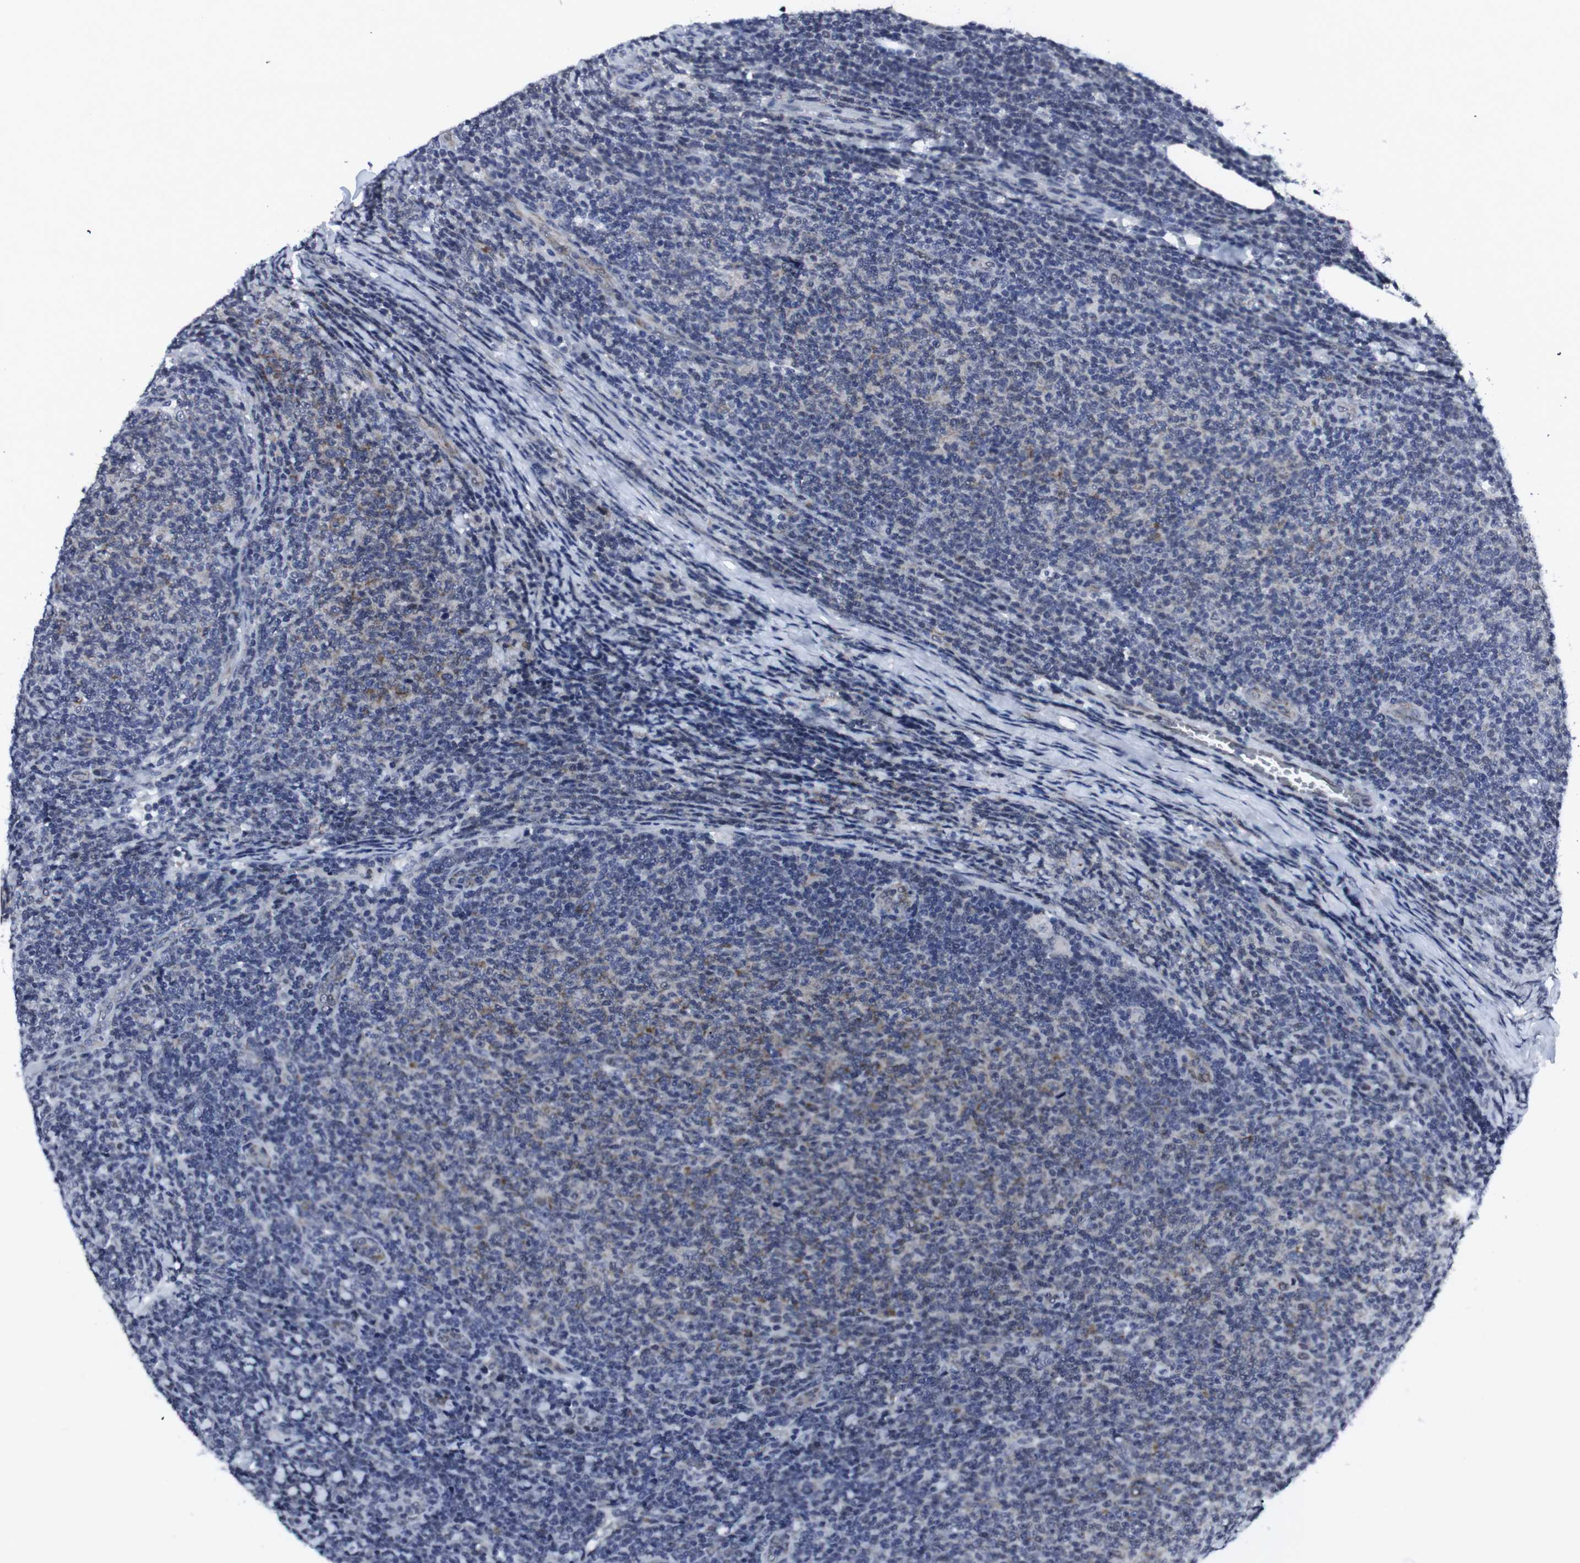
{"staining": {"intensity": "weak", "quantity": "25%-75%", "location": "cytoplasmic/membranous"}, "tissue": "lymphoma", "cell_type": "Tumor cells", "image_type": "cancer", "snomed": [{"axis": "morphology", "description": "Malignant lymphoma, non-Hodgkin's type, Low grade"}, {"axis": "topography", "description": "Lymph node"}], "caption": "Immunohistochemical staining of human lymphoma shows low levels of weak cytoplasmic/membranous protein staining in approximately 25%-75% of tumor cells.", "gene": "GEMIN2", "patient": {"sex": "male", "age": 66}}